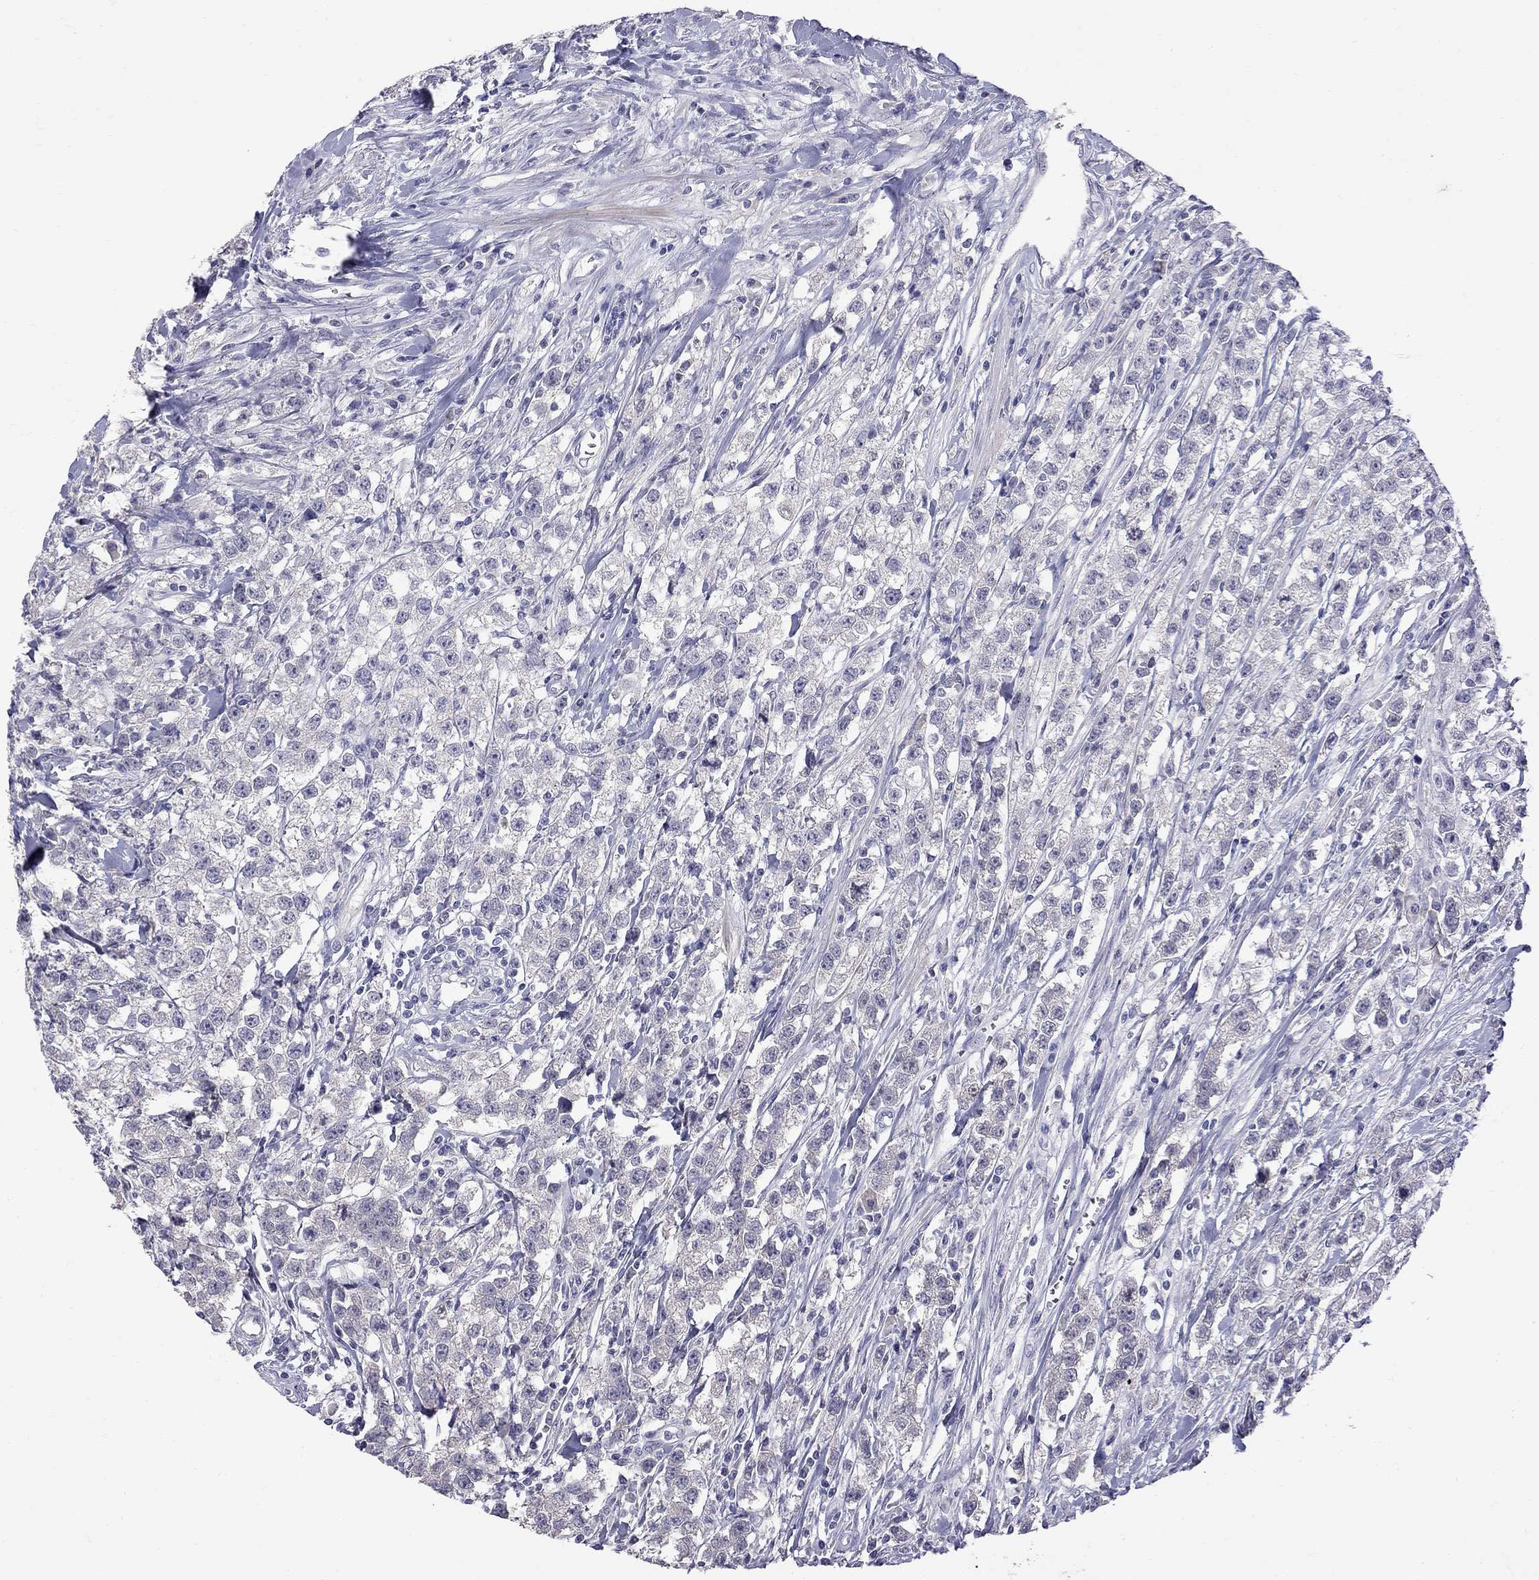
{"staining": {"intensity": "negative", "quantity": "none", "location": "none"}, "tissue": "testis cancer", "cell_type": "Tumor cells", "image_type": "cancer", "snomed": [{"axis": "morphology", "description": "Seminoma, NOS"}, {"axis": "topography", "description": "Testis"}], "caption": "This is a photomicrograph of IHC staining of testis cancer (seminoma), which shows no staining in tumor cells. The staining is performed using DAB (3,3'-diaminobenzidine) brown chromogen with nuclei counter-stained in using hematoxylin.", "gene": "CFAP91", "patient": {"sex": "male", "age": 59}}